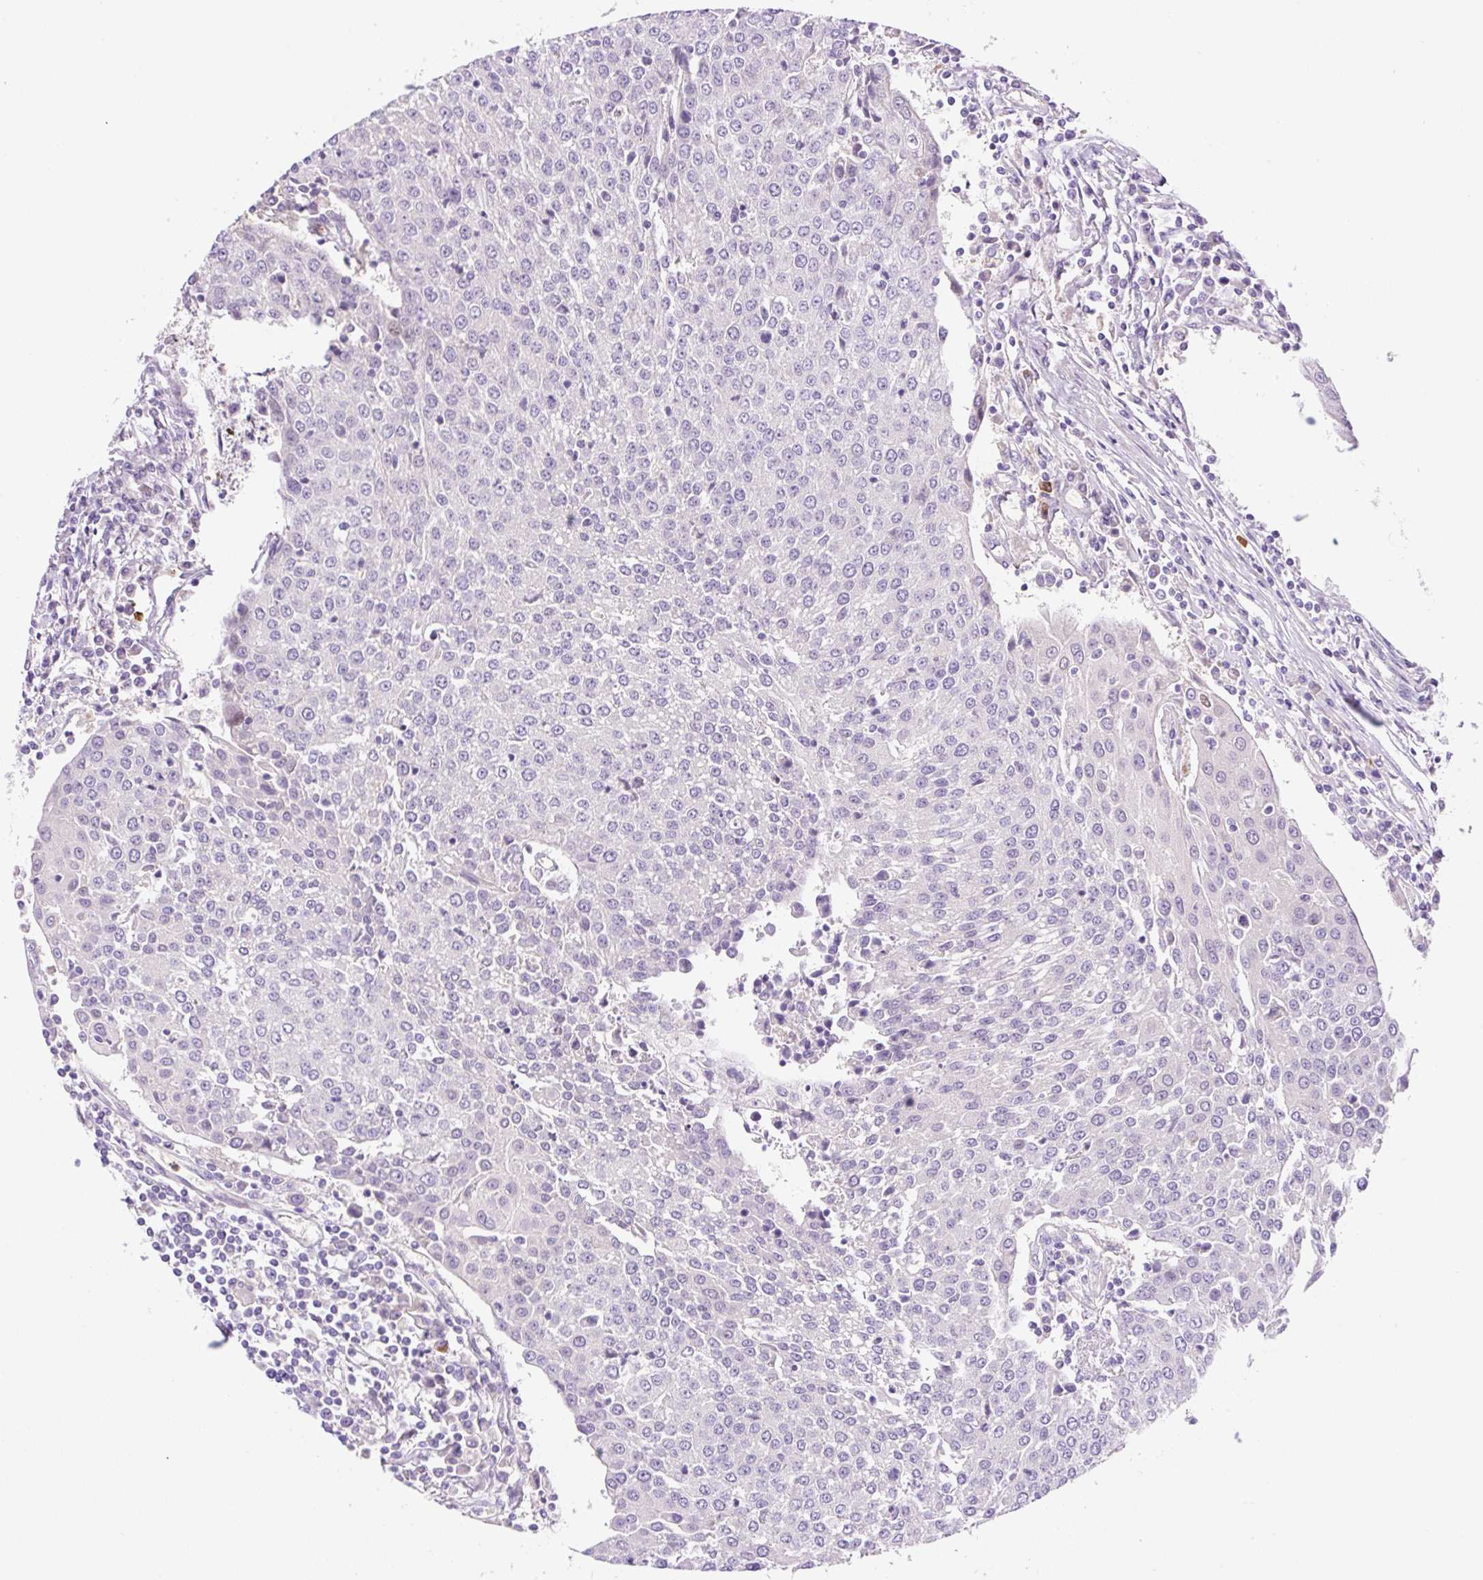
{"staining": {"intensity": "negative", "quantity": "none", "location": "none"}, "tissue": "urothelial cancer", "cell_type": "Tumor cells", "image_type": "cancer", "snomed": [{"axis": "morphology", "description": "Urothelial carcinoma, High grade"}, {"axis": "topography", "description": "Urinary bladder"}], "caption": "Immunohistochemistry (IHC) of human high-grade urothelial carcinoma exhibits no expression in tumor cells.", "gene": "LHFPL5", "patient": {"sex": "female", "age": 85}}